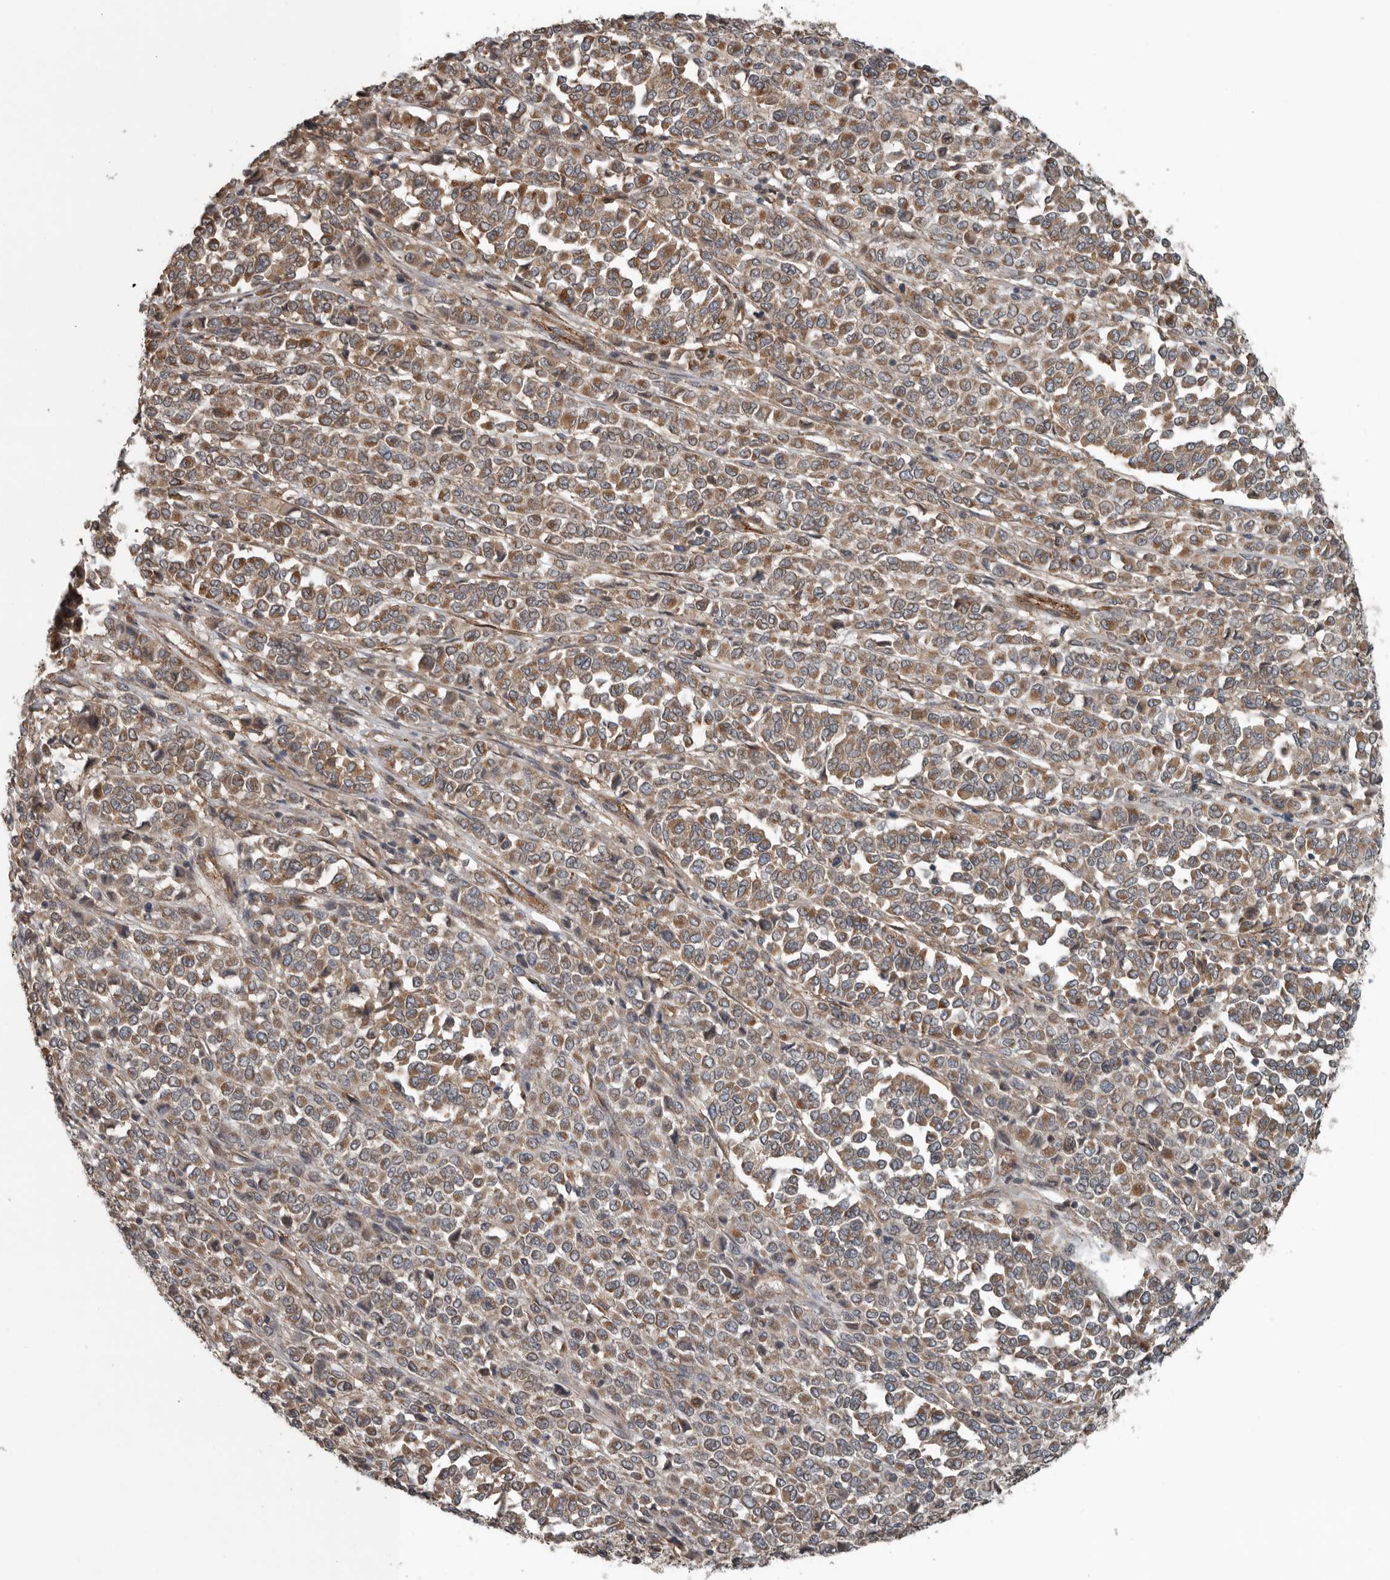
{"staining": {"intensity": "moderate", "quantity": ">75%", "location": "cytoplasmic/membranous"}, "tissue": "melanoma", "cell_type": "Tumor cells", "image_type": "cancer", "snomed": [{"axis": "morphology", "description": "Malignant melanoma, Metastatic site"}, {"axis": "topography", "description": "Pancreas"}], "caption": "Brown immunohistochemical staining in human melanoma displays moderate cytoplasmic/membranous staining in about >75% of tumor cells.", "gene": "AMFR", "patient": {"sex": "female", "age": 30}}